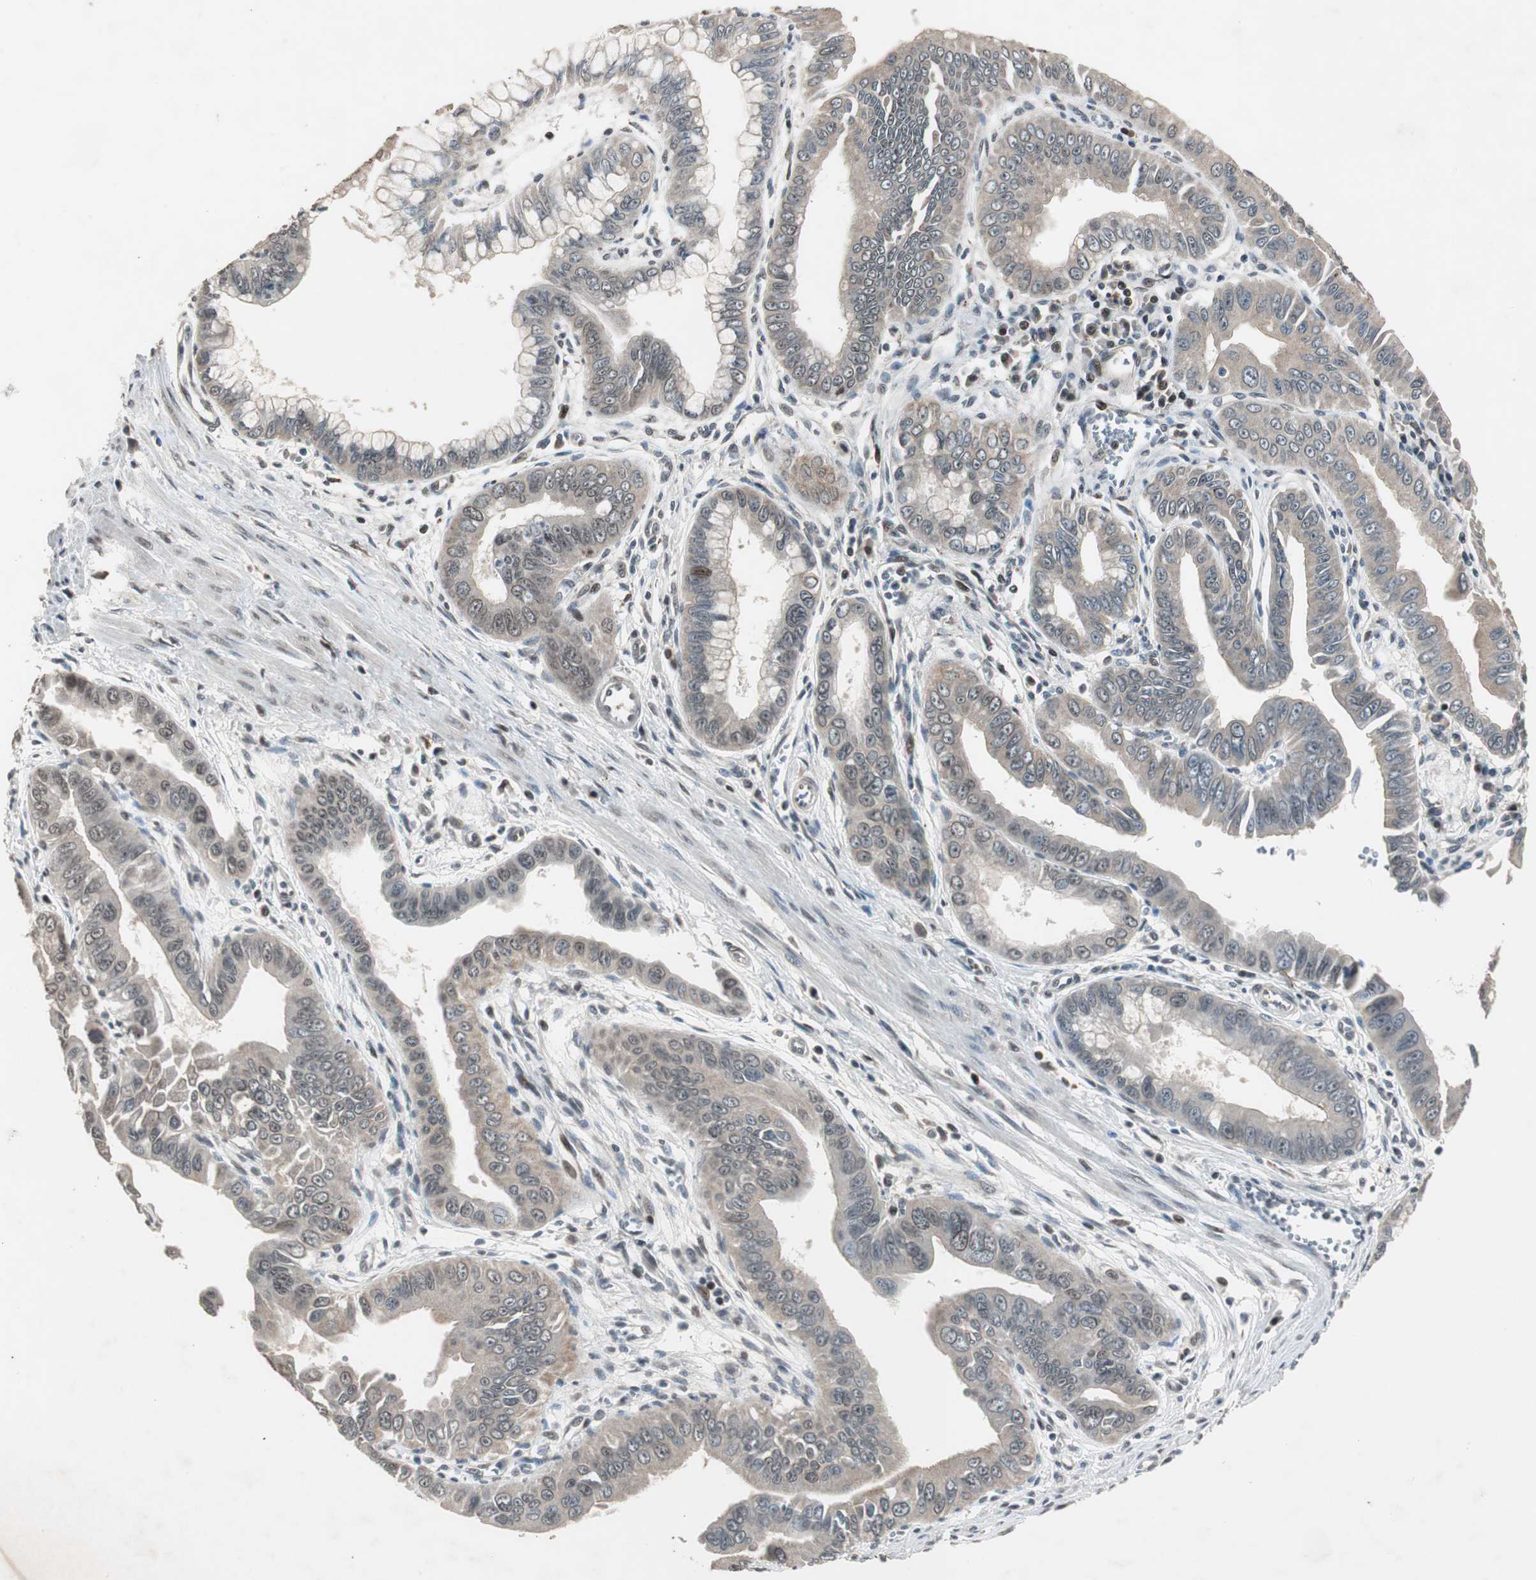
{"staining": {"intensity": "weak", "quantity": "25%-75%", "location": "cytoplasmic/membranous"}, "tissue": "pancreatic cancer", "cell_type": "Tumor cells", "image_type": "cancer", "snomed": [{"axis": "morphology", "description": "Normal tissue, NOS"}, {"axis": "topography", "description": "Lymph node"}], "caption": "Approximately 25%-75% of tumor cells in pancreatic cancer display weak cytoplasmic/membranous protein positivity as visualized by brown immunohistochemical staining.", "gene": "BOLA1", "patient": {"sex": "male", "age": 50}}